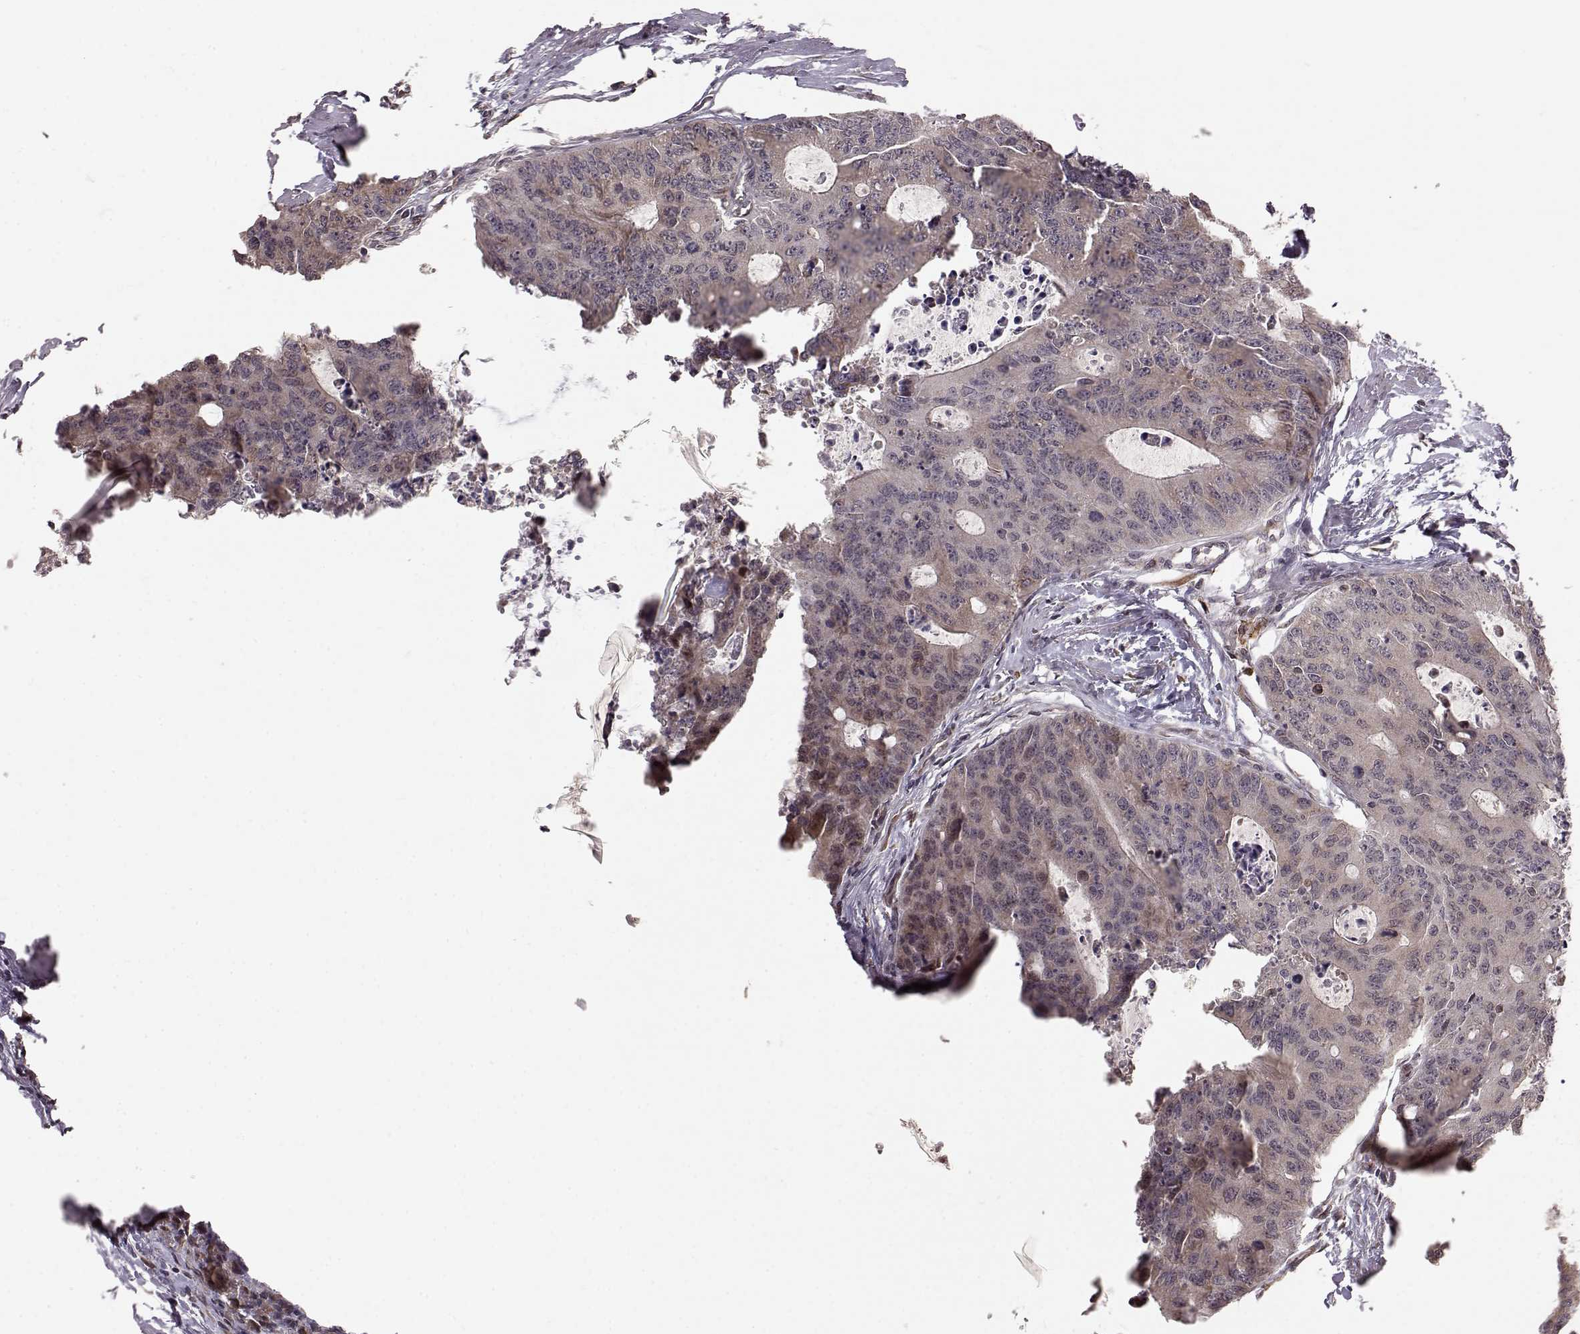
{"staining": {"intensity": "moderate", "quantity": ">75%", "location": "cytoplasmic/membranous"}, "tissue": "colorectal cancer", "cell_type": "Tumor cells", "image_type": "cancer", "snomed": [{"axis": "morphology", "description": "Adenocarcinoma, NOS"}, {"axis": "topography", "description": "Colon"}], "caption": "Colorectal cancer (adenocarcinoma) was stained to show a protein in brown. There is medium levels of moderate cytoplasmic/membranous positivity in about >75% of tumor cells.", "gene": "ELOVL5", "patient": {"sex": "male", "age": 67}}